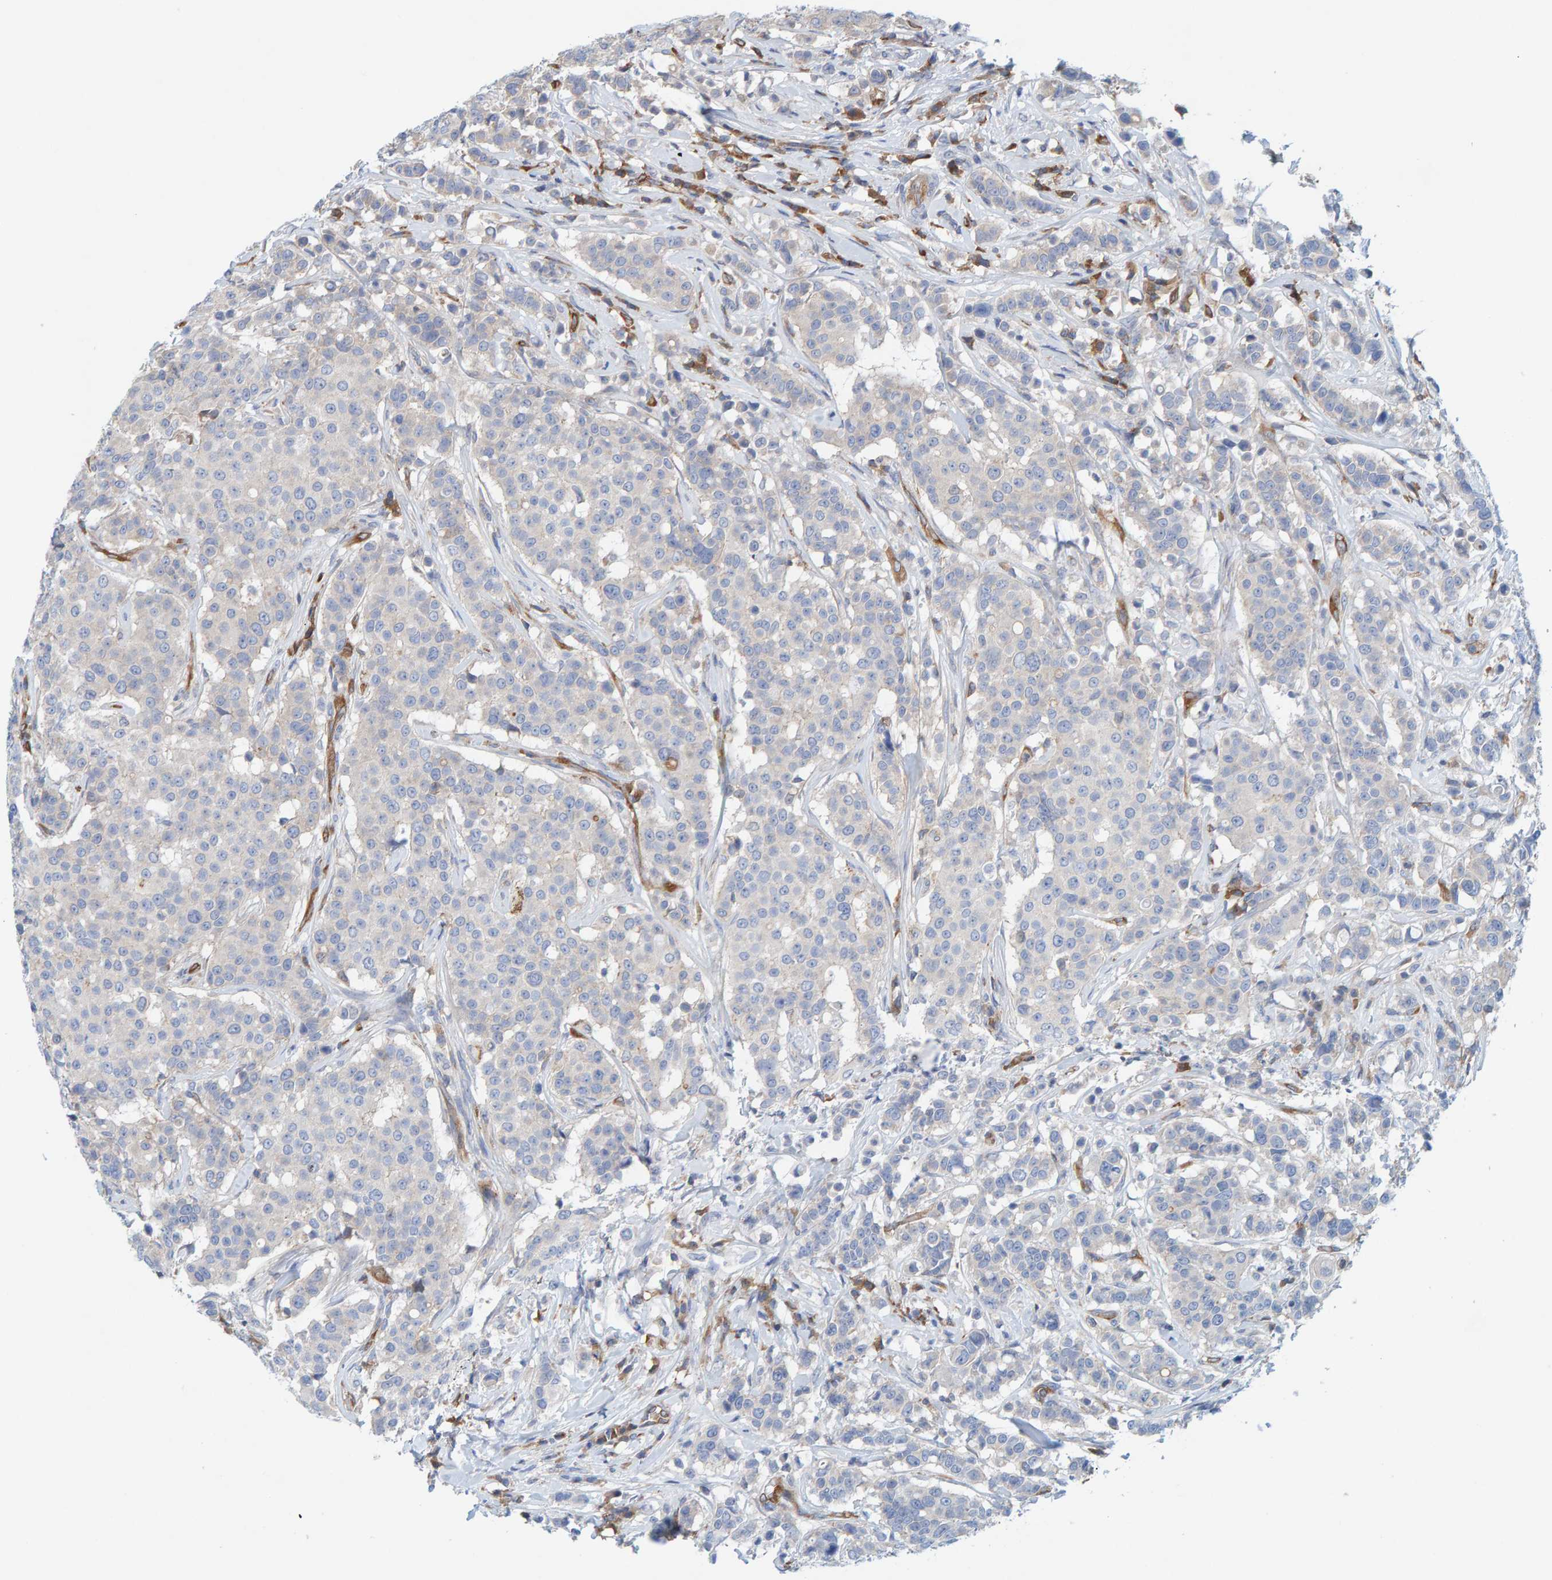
{"staining": {"intensity": "weak", "quantity": "<25%", "location": "cytoplasmic/membranous"}, "tissue": "breast cancer", "cell_type": "Tumor cells", "image_type": "cancer", "snomed": [{"axis": "morphology", "description": "Duct carcinoma"}, {"axis": "topography", "description": "Breast"}], "caption": "Protein analysis of breast cancer (infiltrating ductal carcinoma) displays no significant expression in tumor cells.", "gene": "PRKD2", "patient": {"sex": "female", "age": 27}}